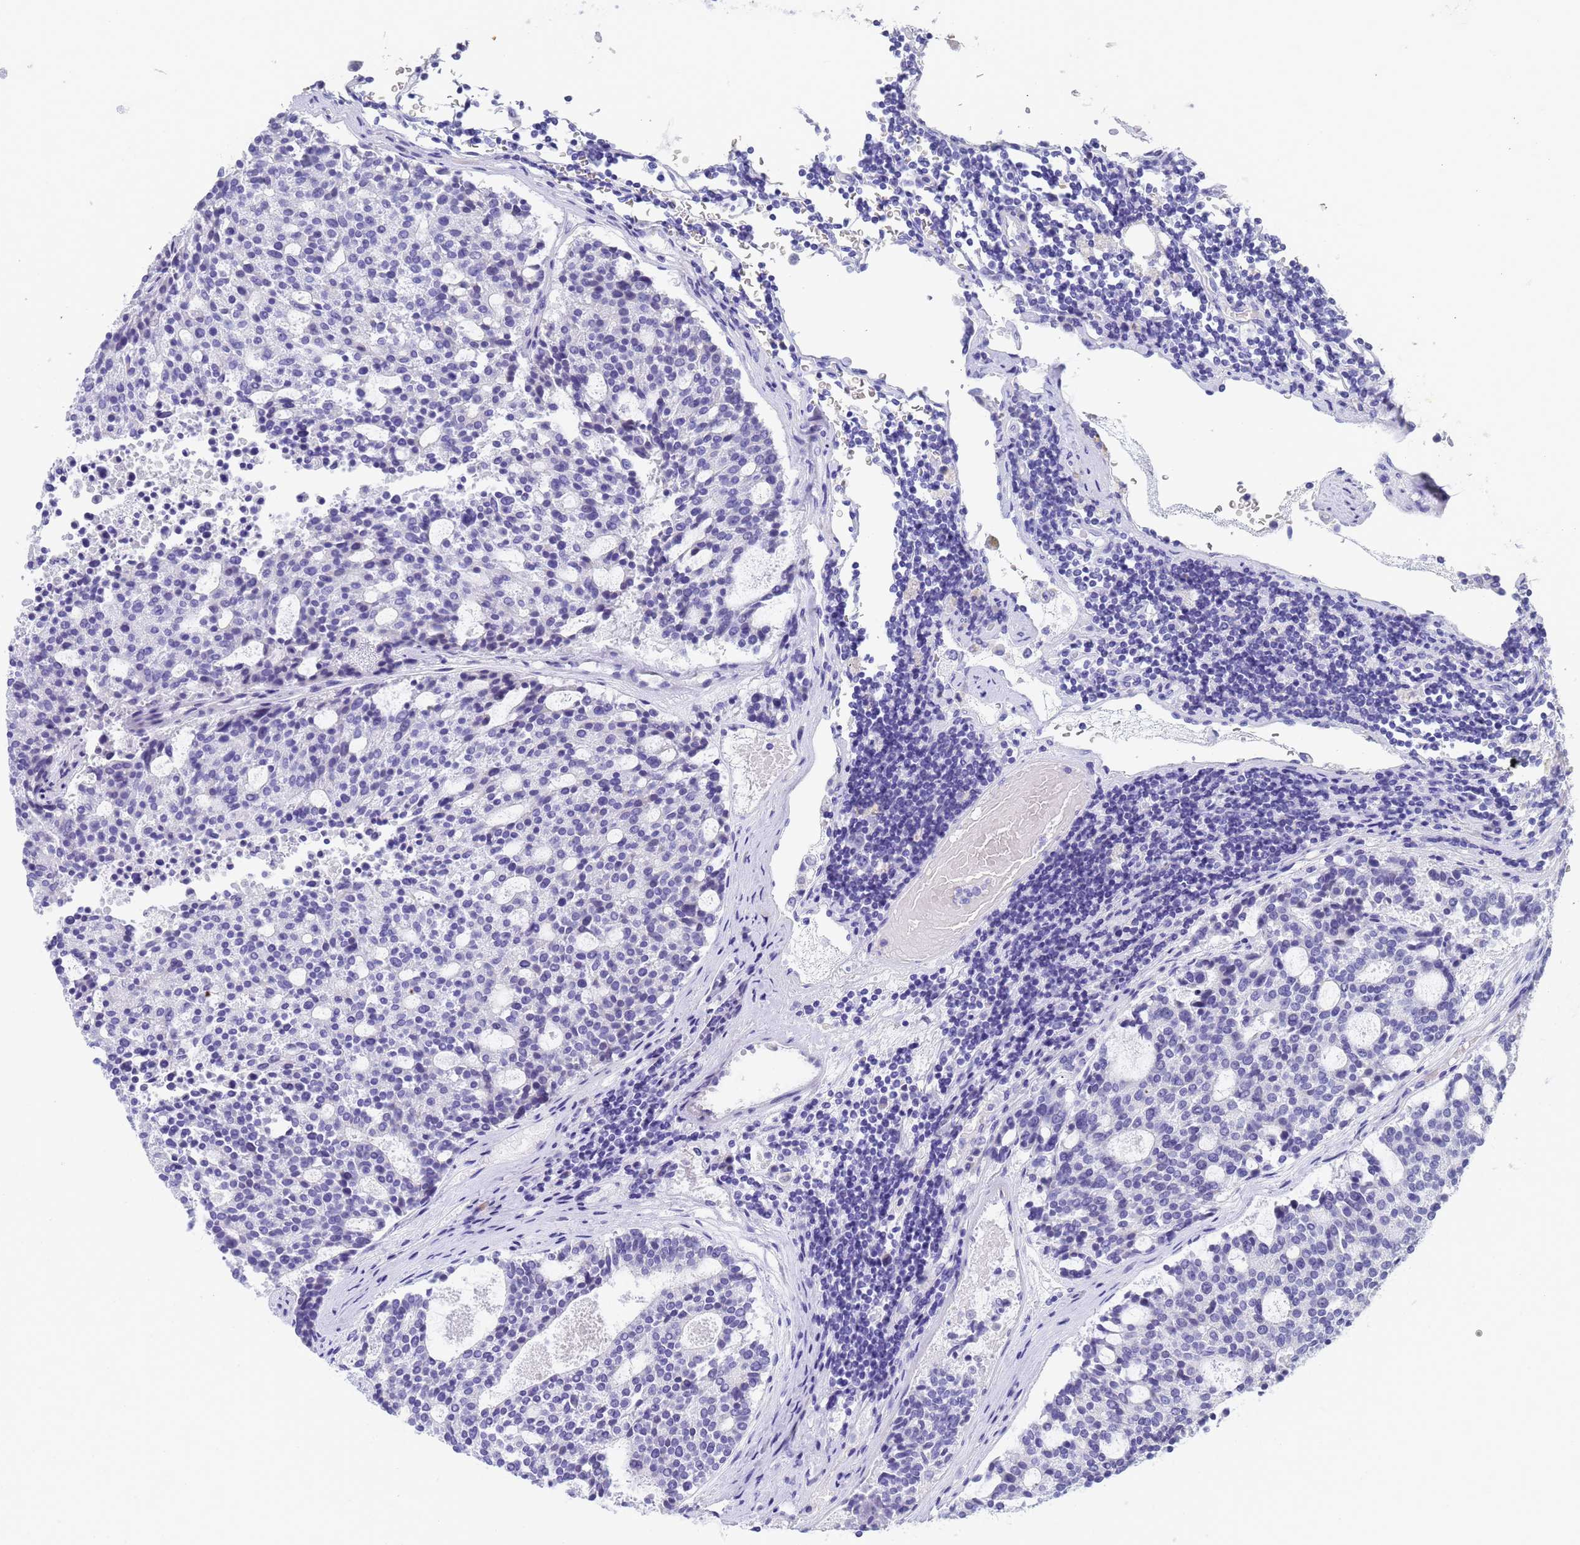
{"staining": {"intensity": "negative", "quantity": "none", "location": "none"}, "tissue": "carcinoid", "cell_type": "Tumor cells", "image_type": "cancer", "snomed": [{"axis": "morphology", "description": "Carcinoid, malignant, NOS"}, {"axis": "topography", "description": "Pancreas"}], "caption": "Protein analysis of carcinoid shows no significant expression in tumor cells.", "gene": "STATH", "patient": {"sex": "female", "age": 54}}